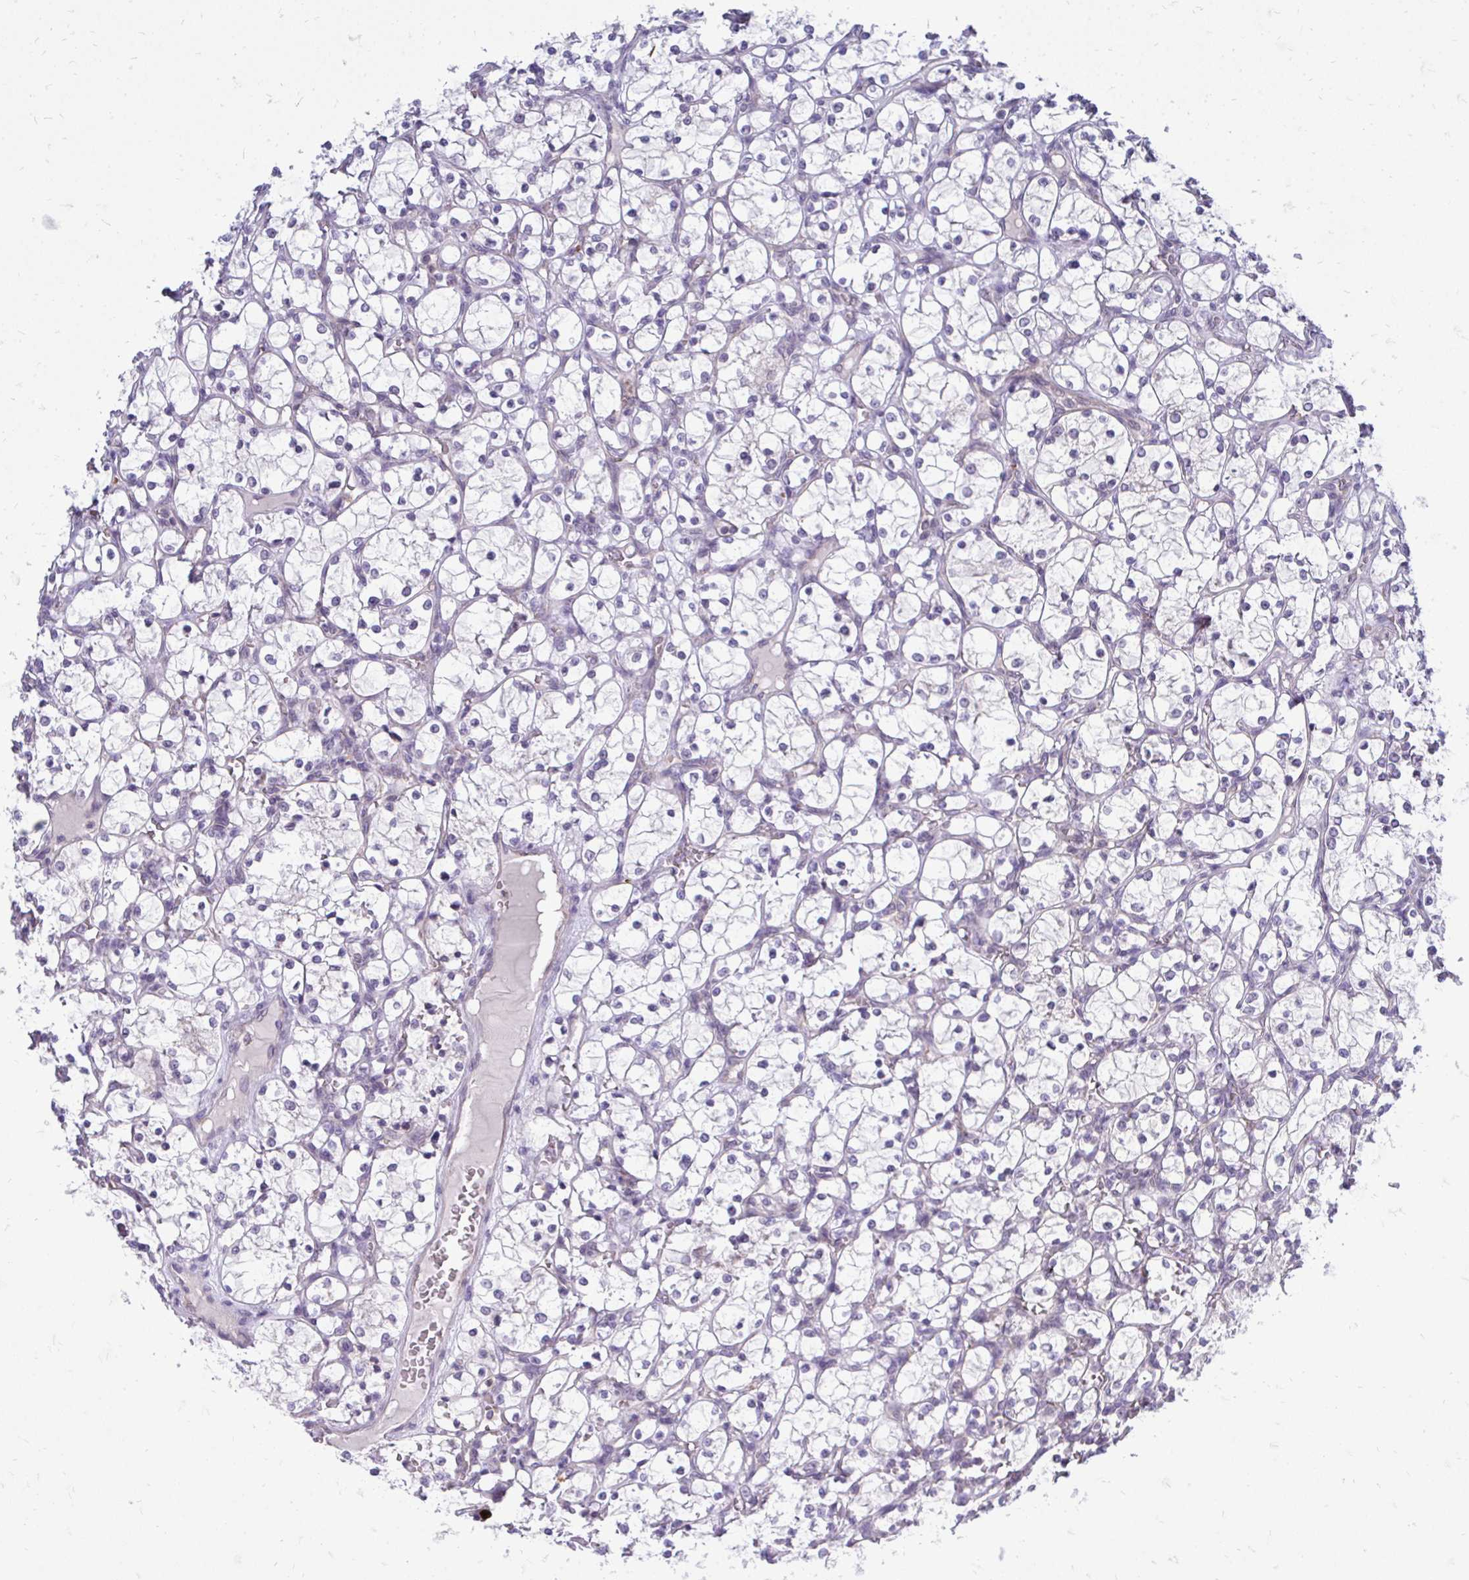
{"staining": {"intensity": "negative", "quantity": "none", "location": "none"}, "tissue": "renal cancer", "cell_type": "Tumor cells", "image_type": "cancer", "snomed": [{"axis": "morphology", "description": "Adenocarcinoma, NOS"}, {"axis": "topography", "description": "Kidney"}], "caption": "DAB immunohistochemical staining of human renal cancer (adenocarcinoma) shows no significant positivity in tumor cells.", "gene": "ACSL5", "patient": {"sex": "female", "age": 69}}